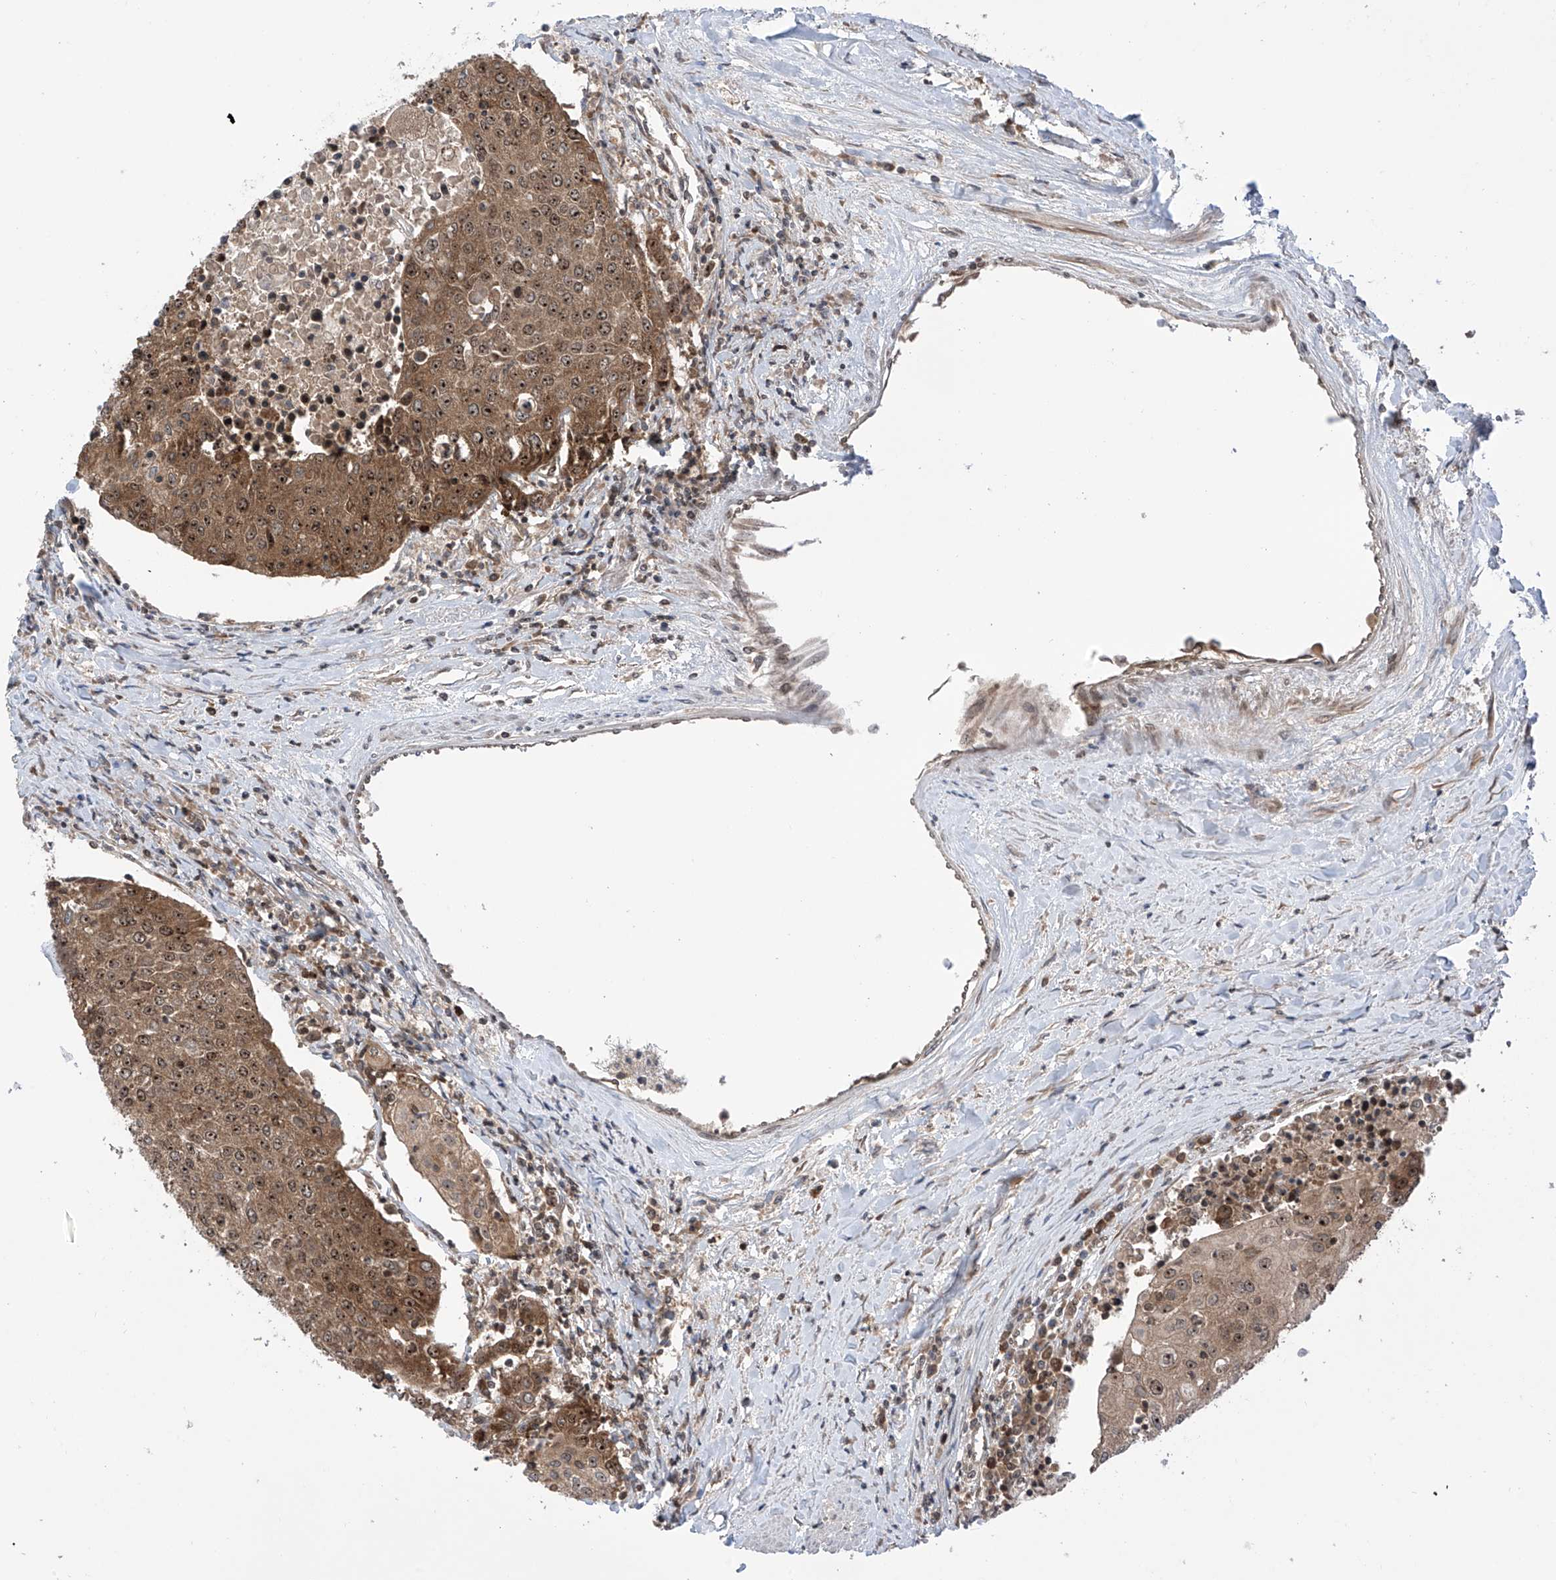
{"staining": {"intensity": "moderate", "quantity": ">75%", "location": "cytoplasmic/membranous,nuclear"}, "tissue": "urothelial cancer", "cell_type": "Tumor cells", "image_type": "cancer", "snomed": [{"axis": "morphology", "description": "Urothelial carcinoma, High grade"}, {"axis": "topography", "description": "Urinary bladder"}], "caption": "DAB immunohistochemical staining of urothelial carcinoma (high-grade) exhibits moderate cytoplasmic/membranous and nuclear protein positivity in about >75% of tumor cells.", "gene": "C1orf131", "patient": {"sex": "female", "age": 85}}